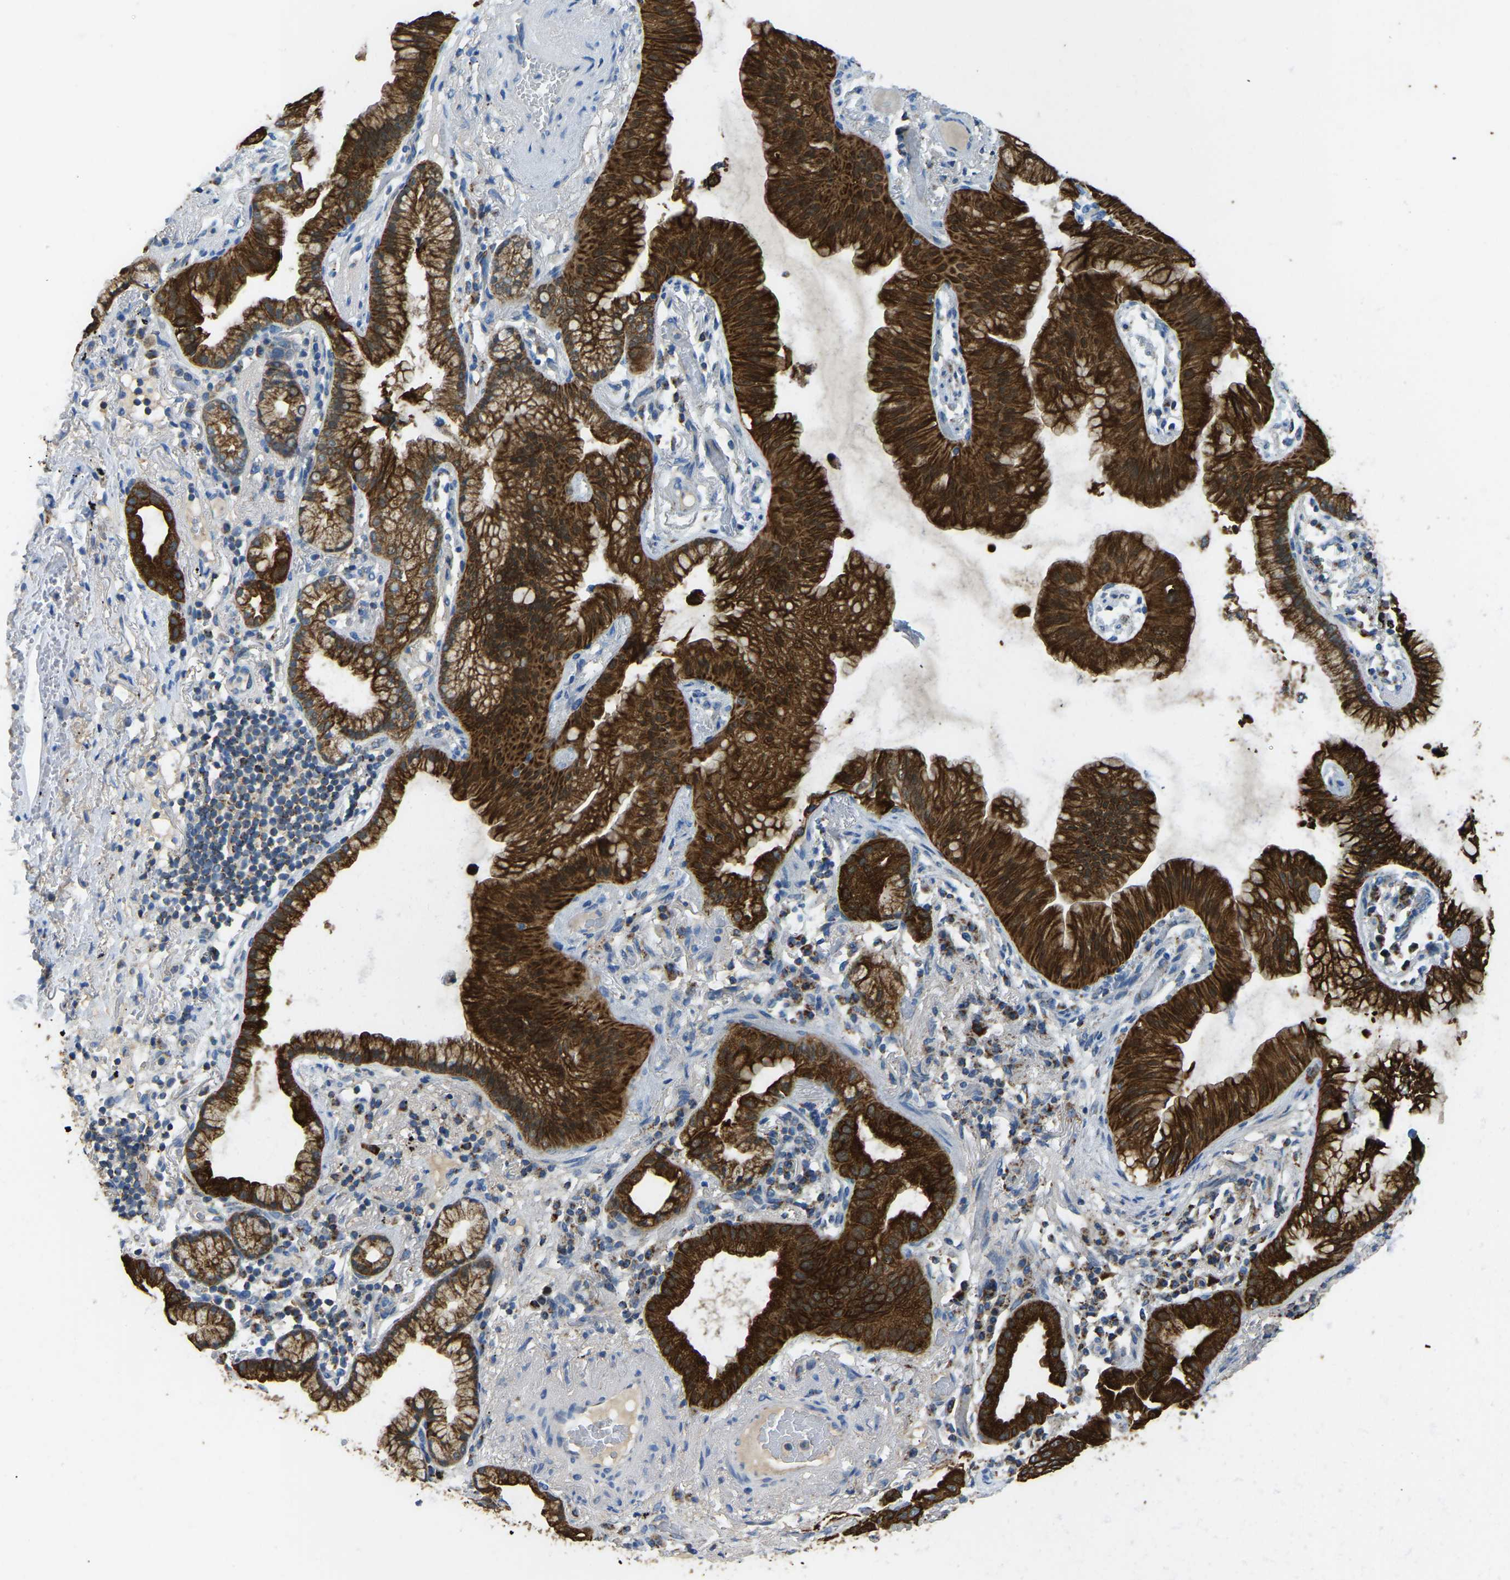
{"staining": {"intensity": "strong", "quantity": ">75%", "location": "cytoplasmic/membranous"}, "tissue": "lung cancer", "cell_type": "Tumor cells", "image_type": "cancer", "snomed": [{"axis": "morphology", "description": "Normal tissue, NOS"}, {"axis": "morphology", "description": "Adenocarcinoma, NOS"}, {"axis": "topography", "description": "Bronchus"}, {"axis": "topography", "description": "Lung"}], "caption": "Immunohistochemical staining of adenocarcinoma (lung) reveals high levels of strong cytoplasmic/membranous protein positivity in about >75% of tumor cells.", "gene": "ZNF200", "patient": {"sex": "female", "age": 70}}